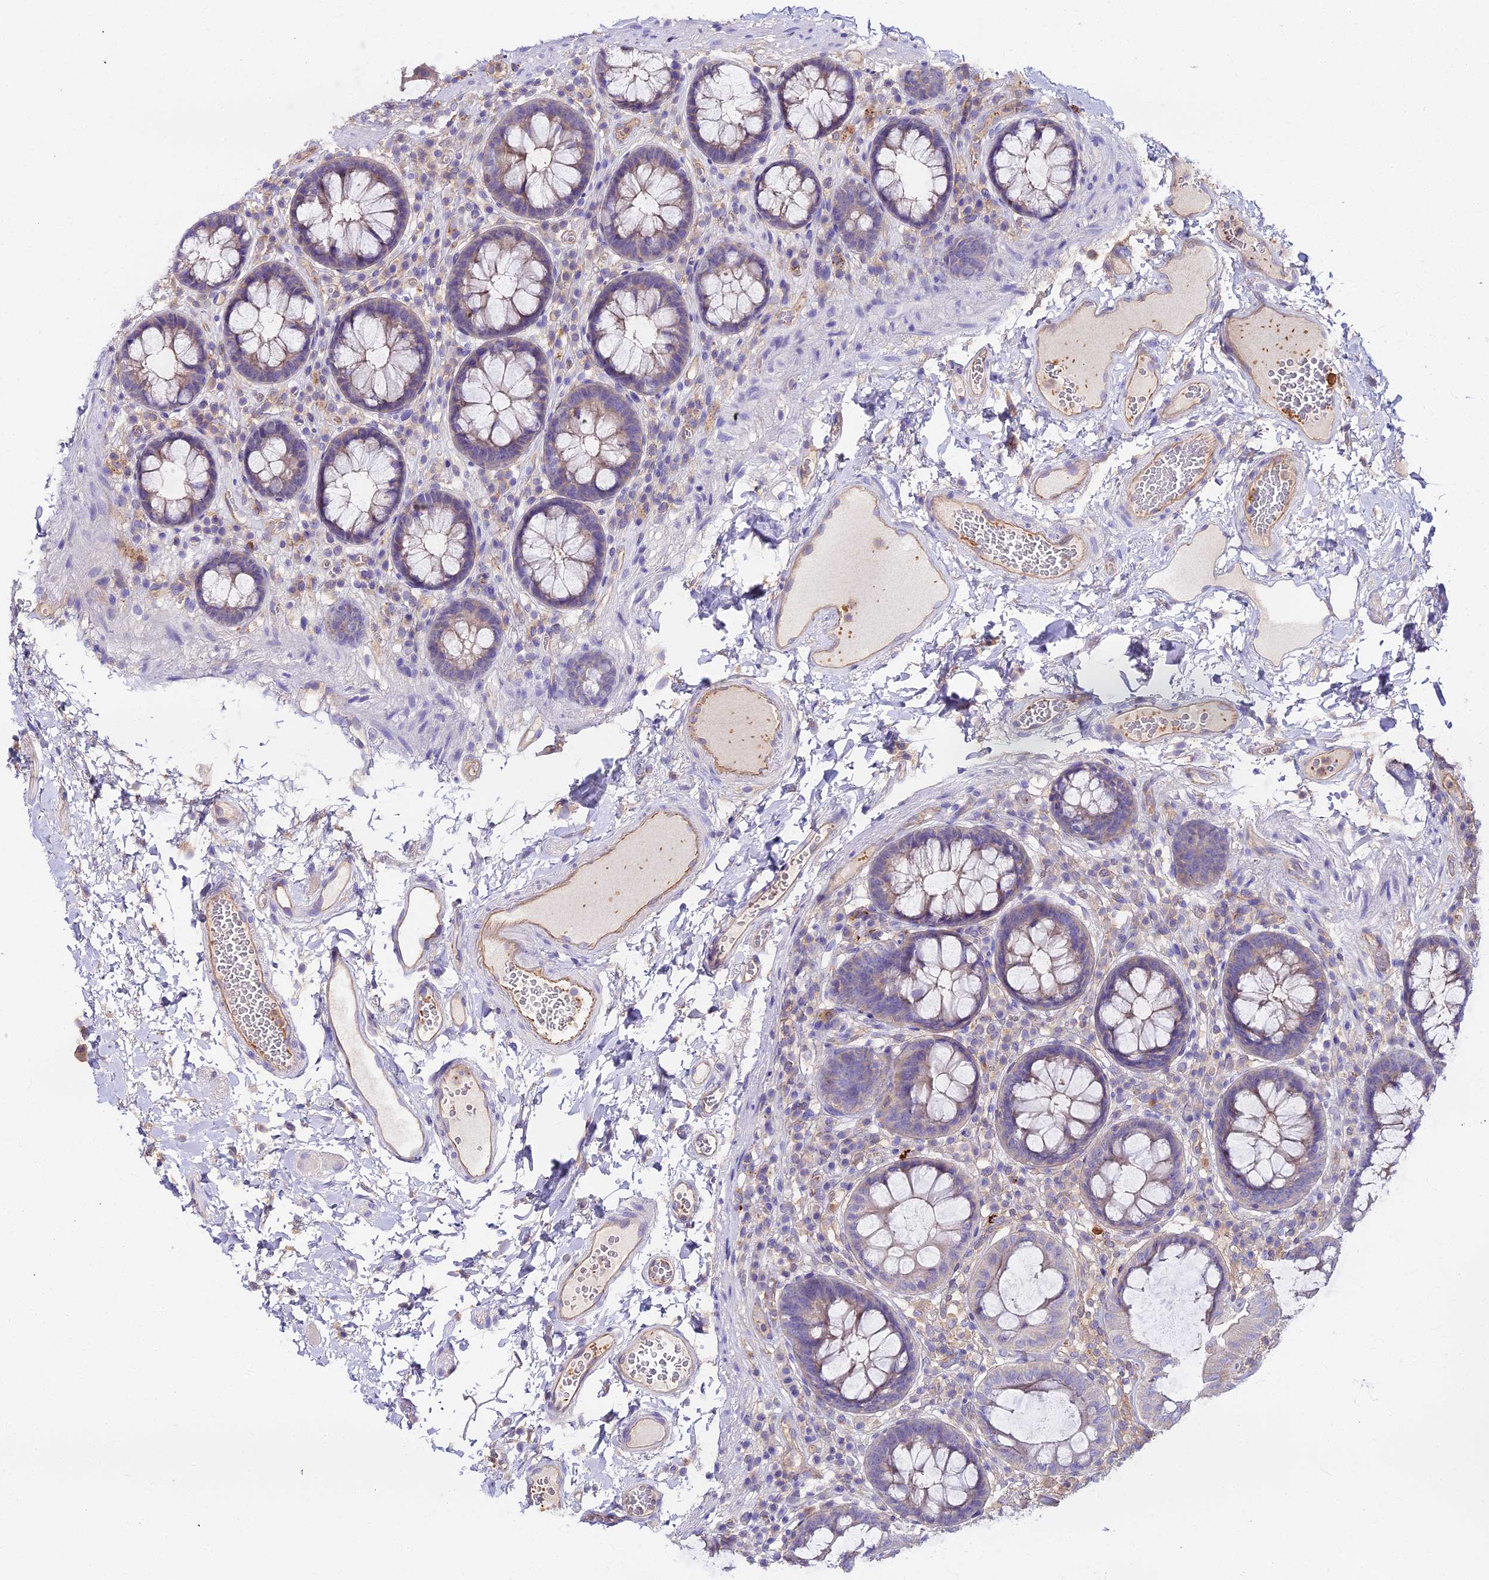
{"staining": {"intensity": "weak", "quantity": ">75%", "location": "cytoplasmic/membranous"}, "tissue": "colon", "cell_type": "Endothelial cells", "image_type": "normal", "snomed": [{"axis": "morphology", "description": "Normal tissue, NOS"}, {"axis": "topography", "description": "Colon"}], "caption": "Immunohistochemical staining of normal human colon exhibits weak cytoplasmic/membranous protein positivity in about >75% of endothelial cells.", "gene": "GLYAT", "patient": {"sex": "male", "age": 84}}